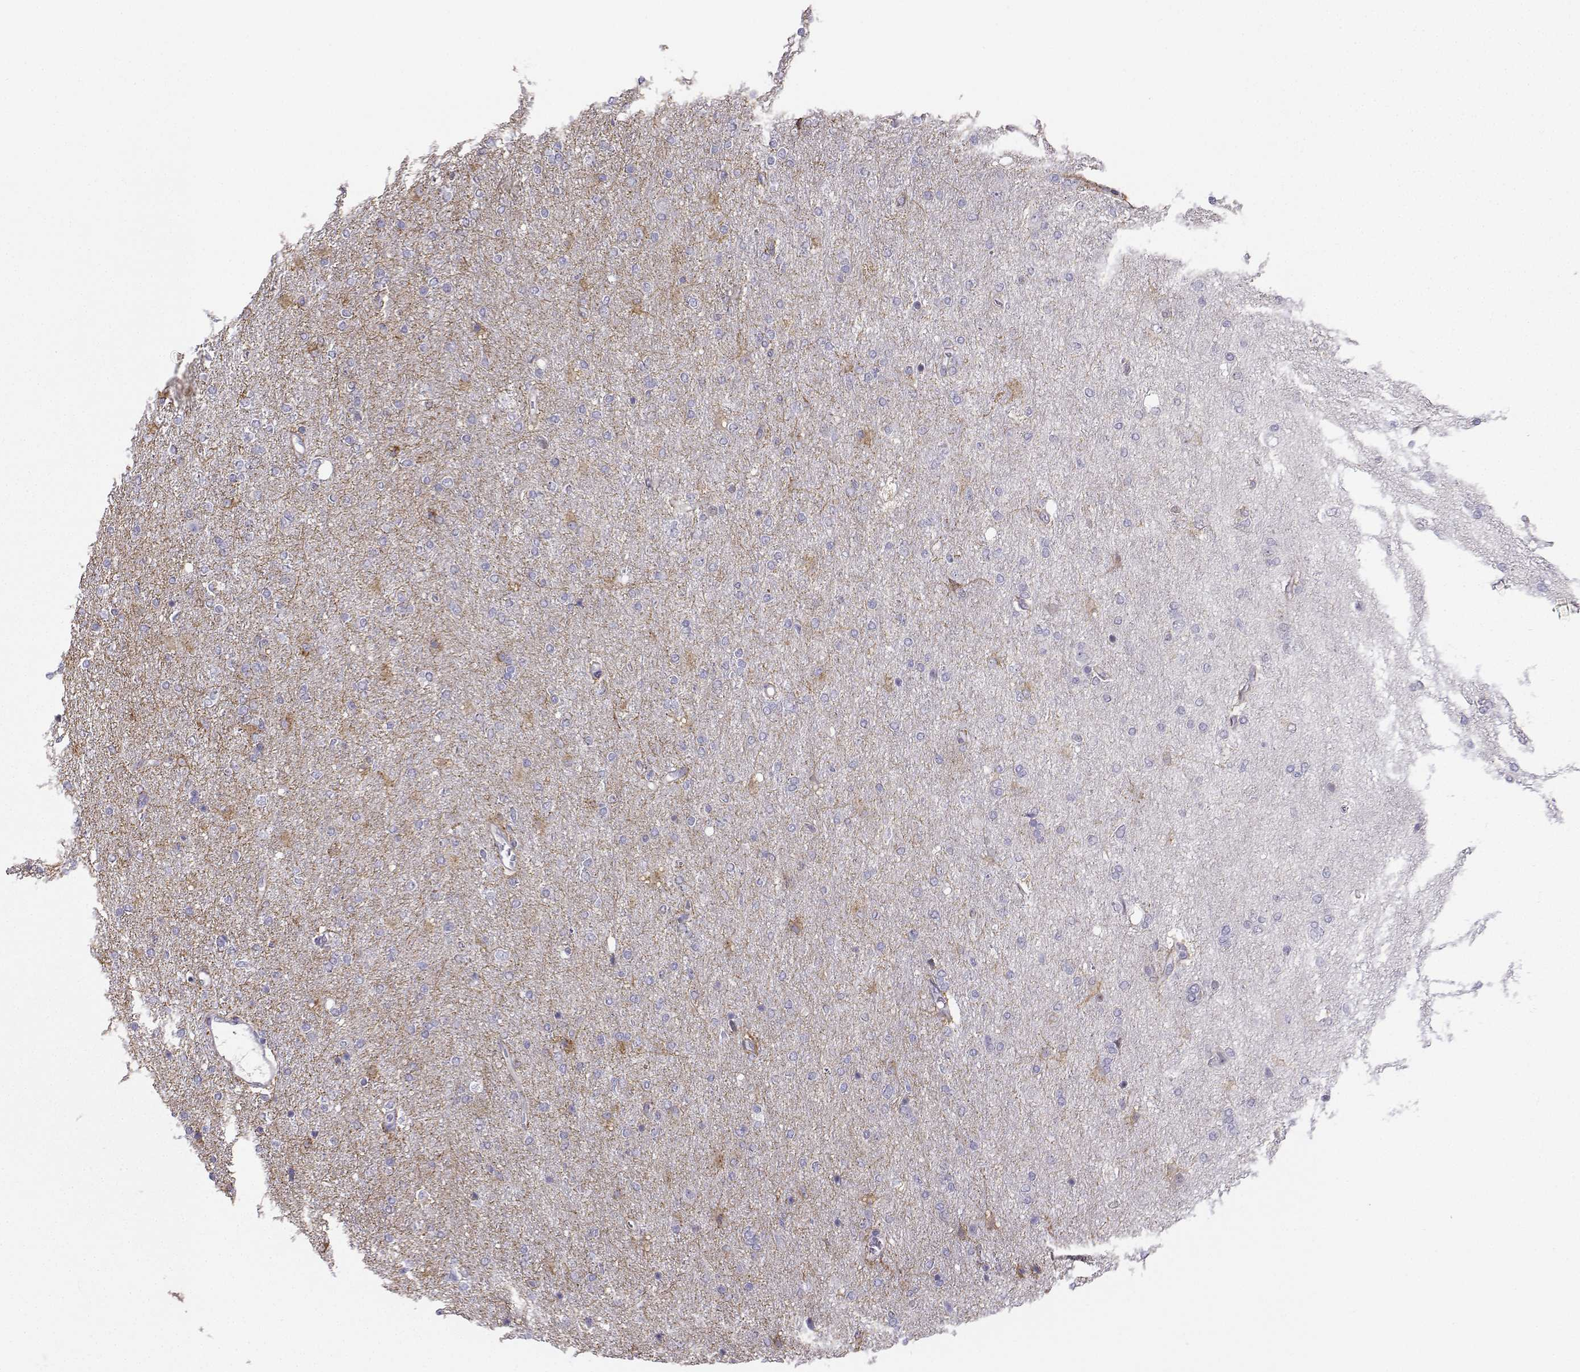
{"staining": {"intensity": "negative", "quantity": "none", "location": "none"}, "tissue": "glioma", "cell_type": "Tumor cells", "image_type": "cancer", "snomed": [{"axis": "morphology", "description": "Glioma, malignant, High grade"}, {"axis": "topography", "description": "Cerebral cortex"}], "caption": "This is an immunohistochemistry micrograph of human glioma. There is no staining in tumor cells.", "gene": "DCLK3", "patient": {"sex": "male", "age": 70}}